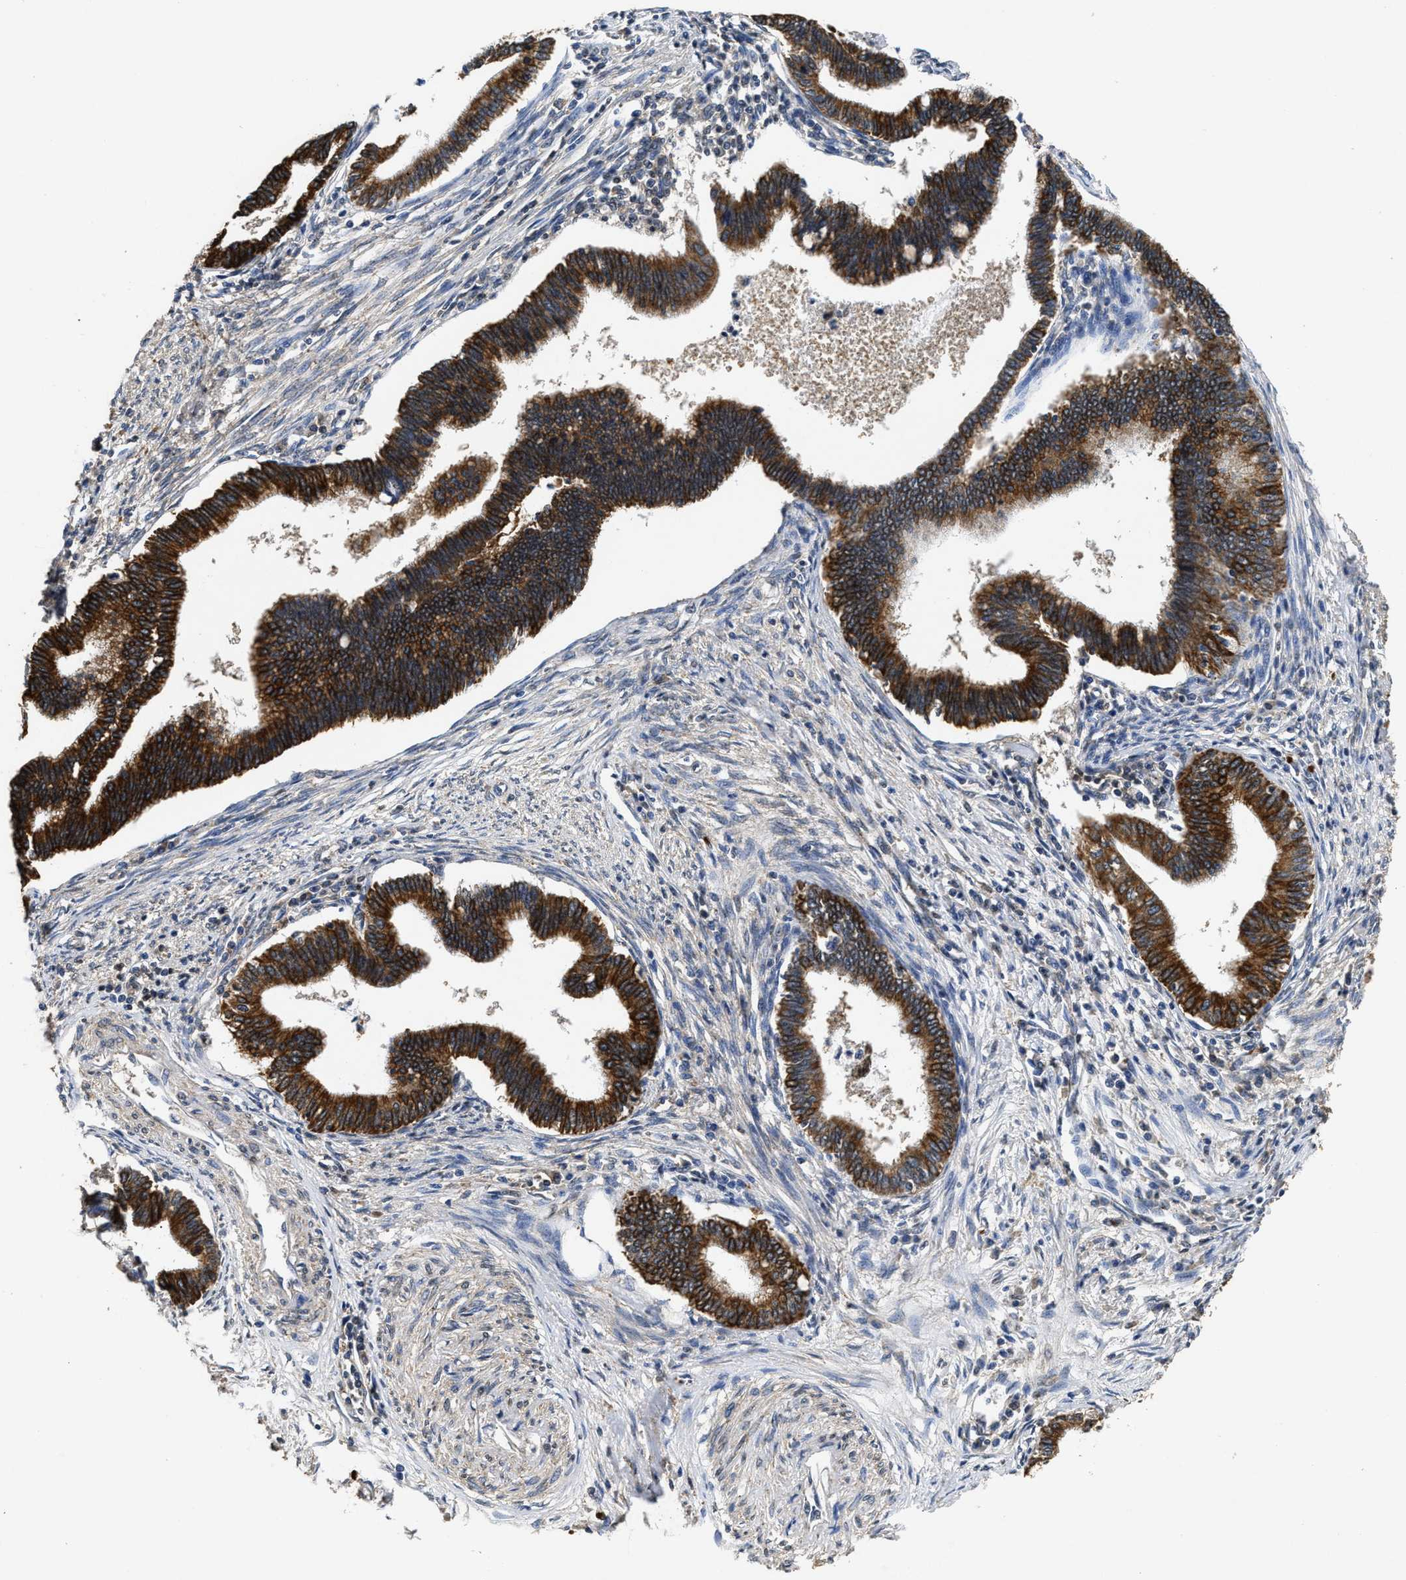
{"staining": {"intensity": "strong", "quantity": ">75%", "location": "cytoplasmic/membranous"}, "tissue": "cervical cancer", "cell_type": "Tumor cells", "image_type": "cancer", "snomed": [{"axis": "morphology", "description": "Adenocarcinoma, NOS"}, {"axis": "topography", "description": "Cervix"}], "caption": "Tumor cells demonstrate high levels of strong cytoplasmic/membranous staining in approximately >75% of cells in cervical adenocarcinoma. The staining was performed using DAB to visualize the protein expression in brown, while the nuclei were stained in blue with hematoxylin (Magnification: 20x).", "gene": "CTNNA1", "patient": {"sex": "female", "age": 36}}